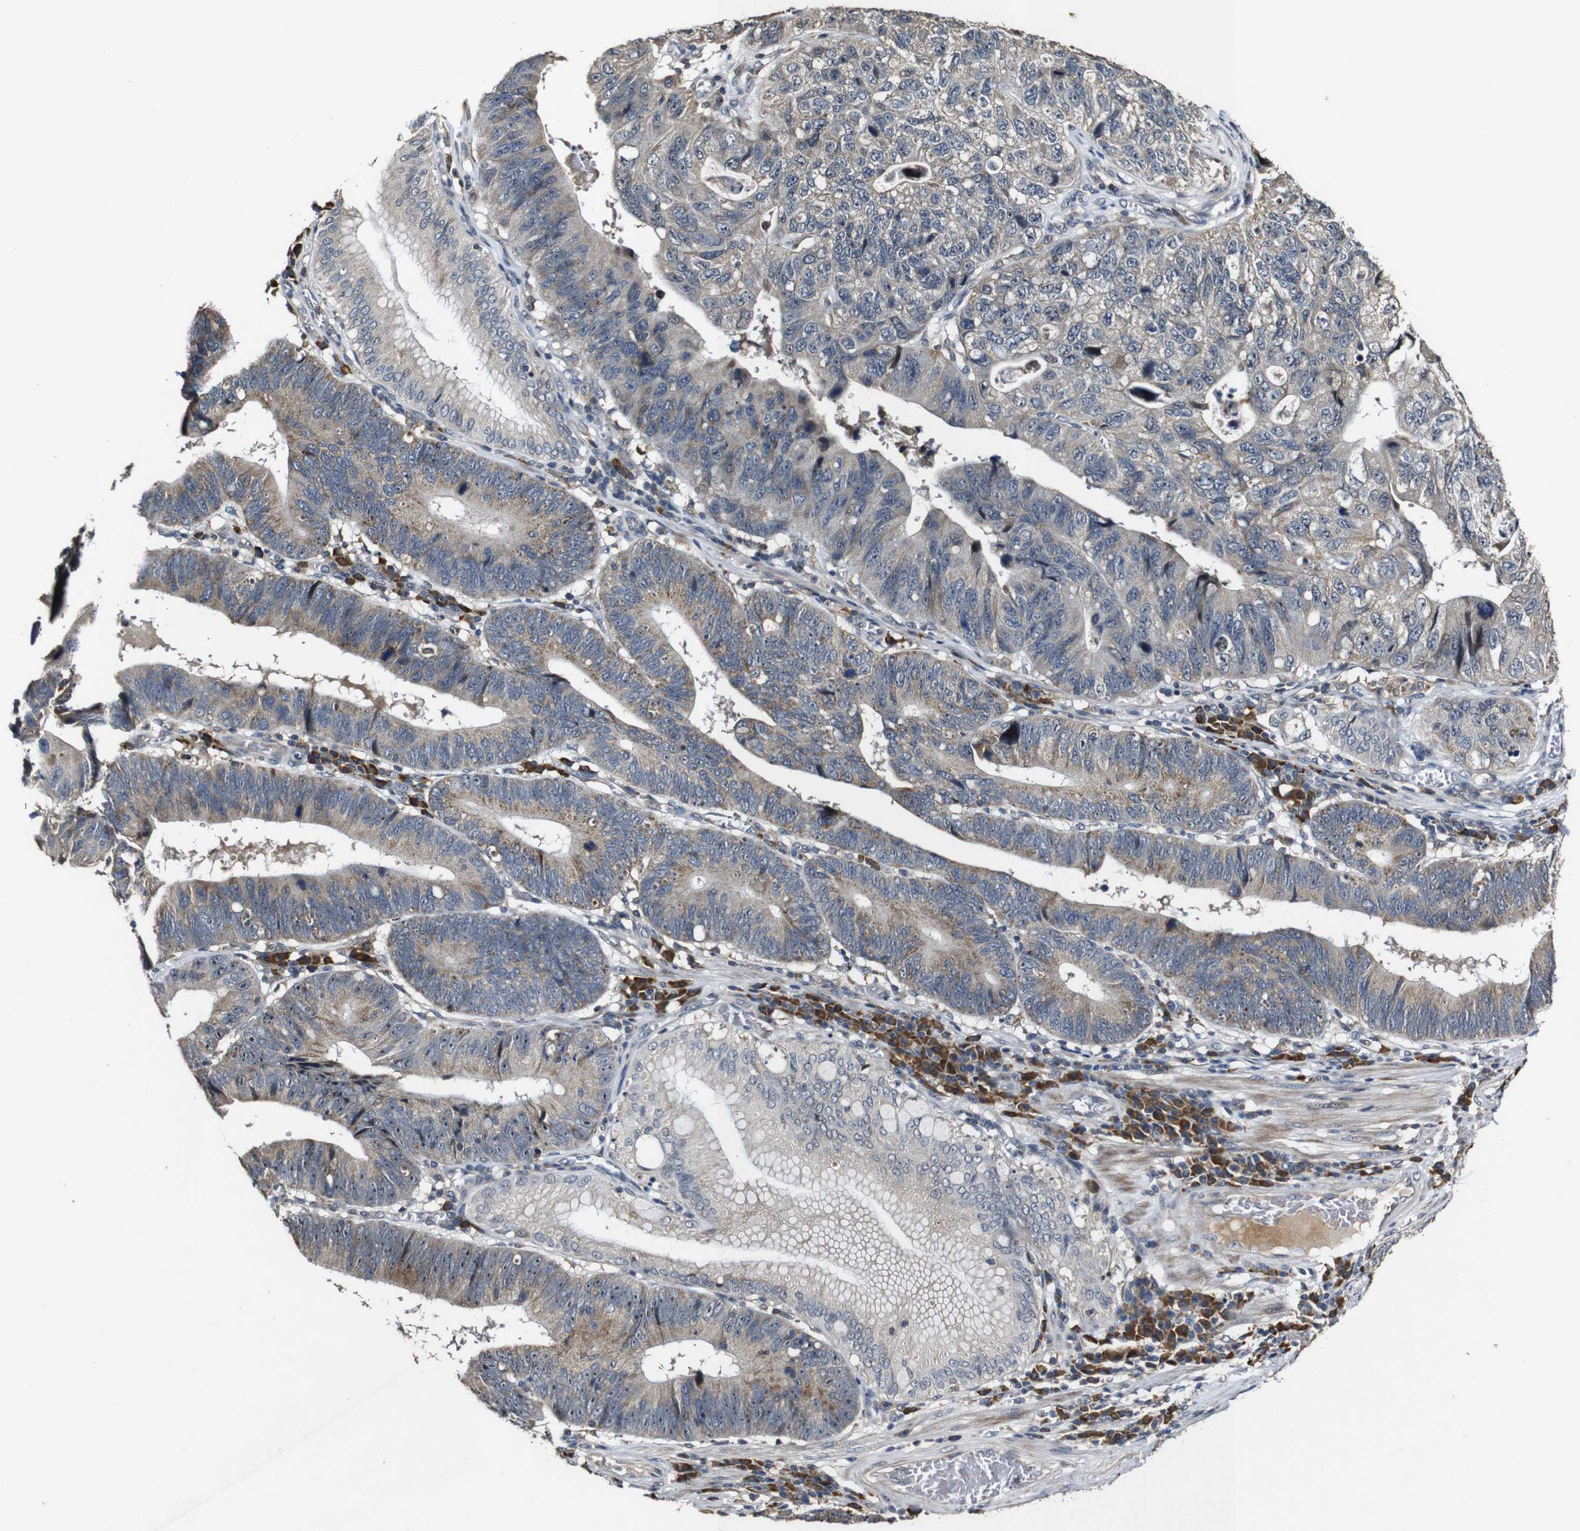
{"staining": {"intensity": "weak", "quantity": ">75%", "location": "cytoplasmic/membranous,nuclear"}, "tissue": "stomach cancer", "cell_type": "Tumor cells", "image_type": "cancer", "snomed": [{"axis": "morphology", "description": "Adenocarcinoma, NOS"}, {"axis": "topography", "description": "Stomach"}], "caption": "Immunohistochemistry micrograph of human stomach cancer stained for a protein (brown), which displays low levels of weak cytoplasmic/membranous and nuclear staining in approximately >75% of tumor cells.", "gene": "MAGI2", "patient": {"sex": "male", "age": 59}}